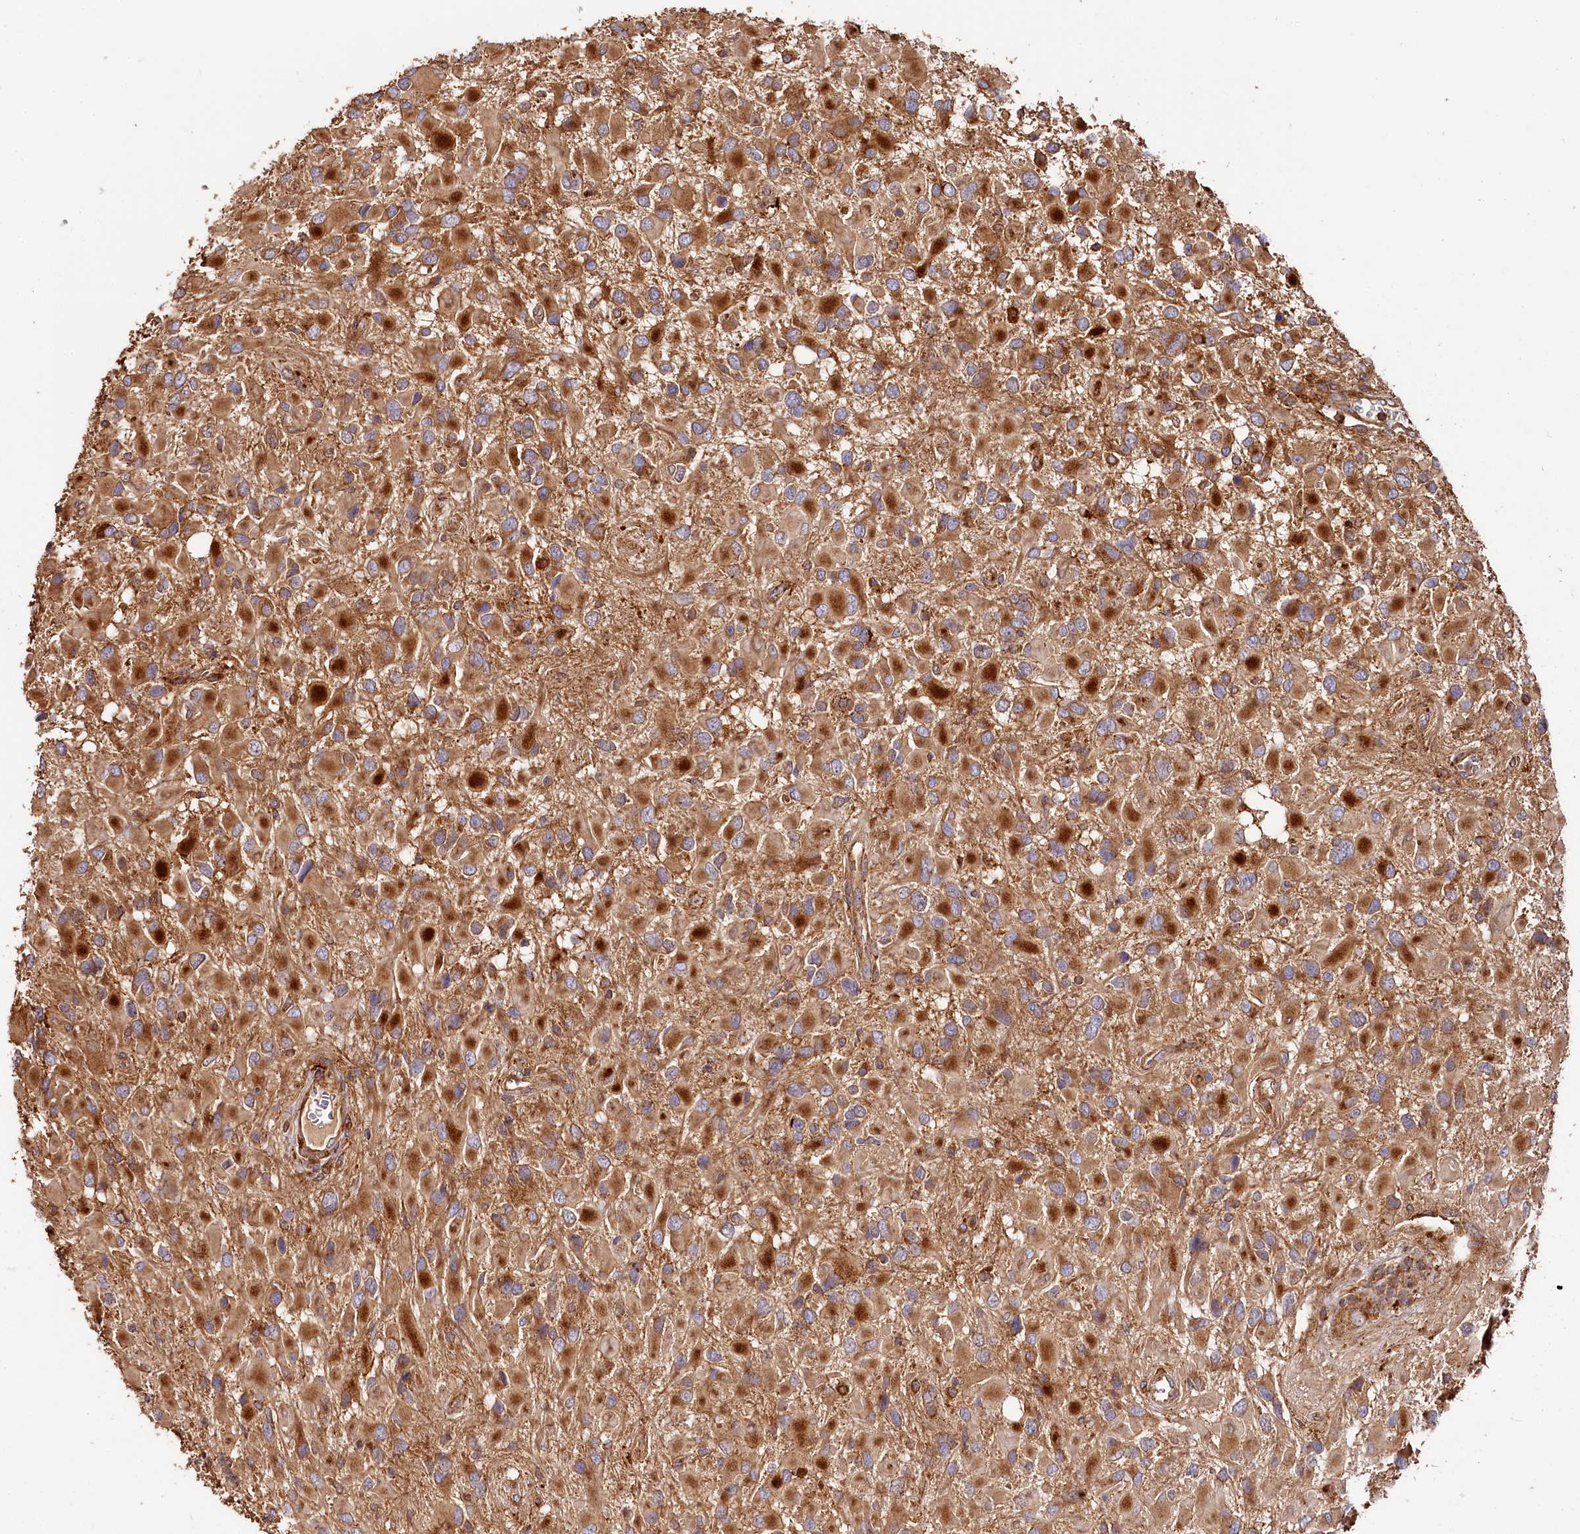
{"staining": {"intensity": "moderate", "quantity": ">75%", "location": "cytoplasmic/membranous"}, "tissue": "glioma", "cell_type": "Tumor cells", "image_type": "cancer", "snomed": [{"axis": "morphology", "description": "Glioma, malignant, High grade"}, {"axis": "topography", "description": "Brain"}], "caption": "The histopathology image displays staining of malignant glioma (high-grade), revealing moderate cytoplasmic/membranous protein positivity (brown color) within tumor cells.", "gene": "WDR73", "patient": {"sex": "male", "age": 53}}